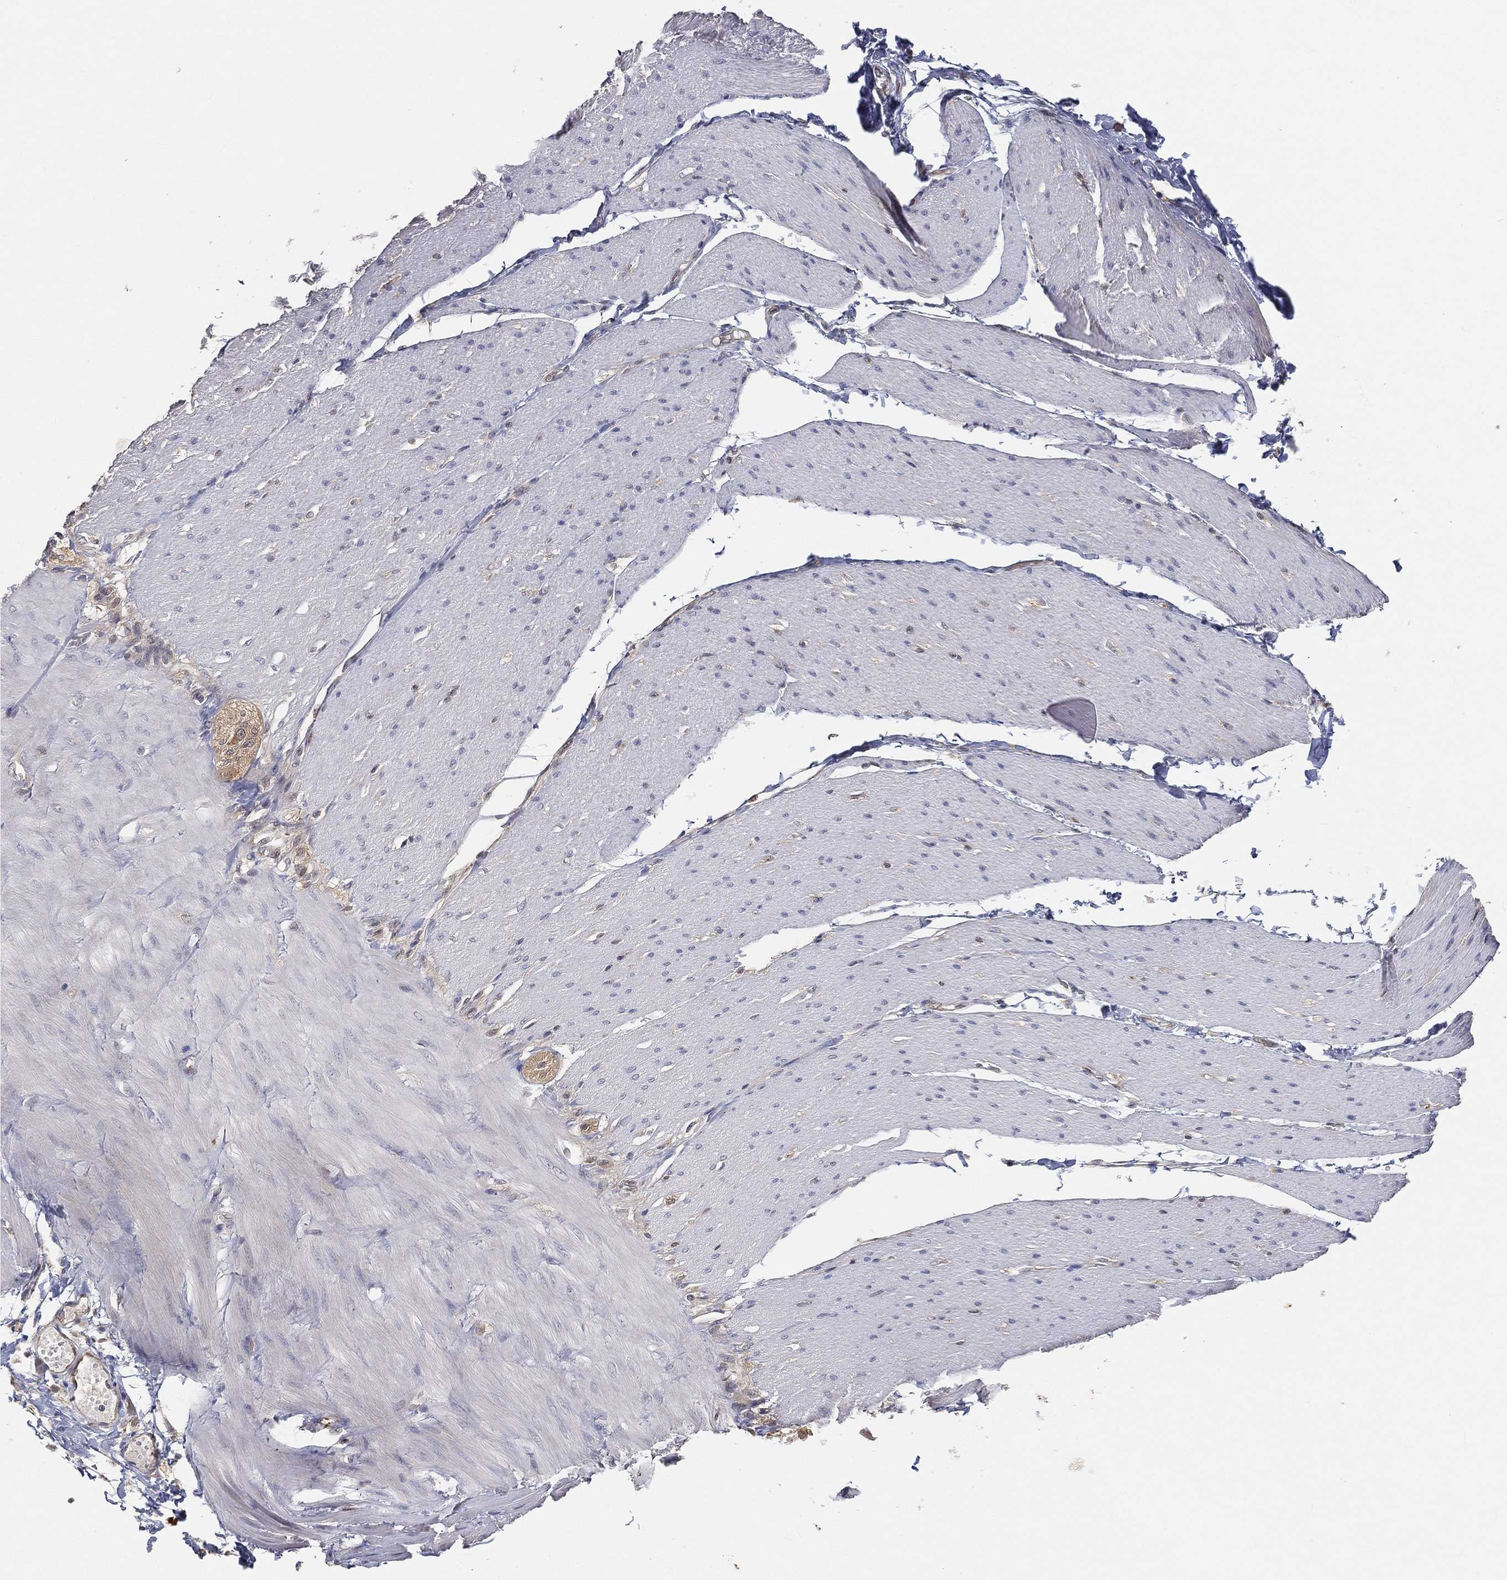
{"staining": {"intensity": "negative", "quantity": "none", "location": "none"}, "tissue": "soft tissue", "cell_type": "Fibroblasts", "image_type": "normal", "snomed": [{"axis": "morphology", "description": "Normal tissue, NOS"}, {"axis": "topography", "description": "Smooth muscle"}, {"axis": "topography", "description": "Duodenum"}, {"axis": "topography", "description": "Peripheral nerve tissue"}], "caption": "Fibroblasts show no significant protein staining in unremarkable soft tissue. (Brightfield microscopy of DAB (3,3'-diaminobenzidine) IHC at high magnification).", "gene": "MAPK1", "patient": {"sex": "female", "age": 61}}